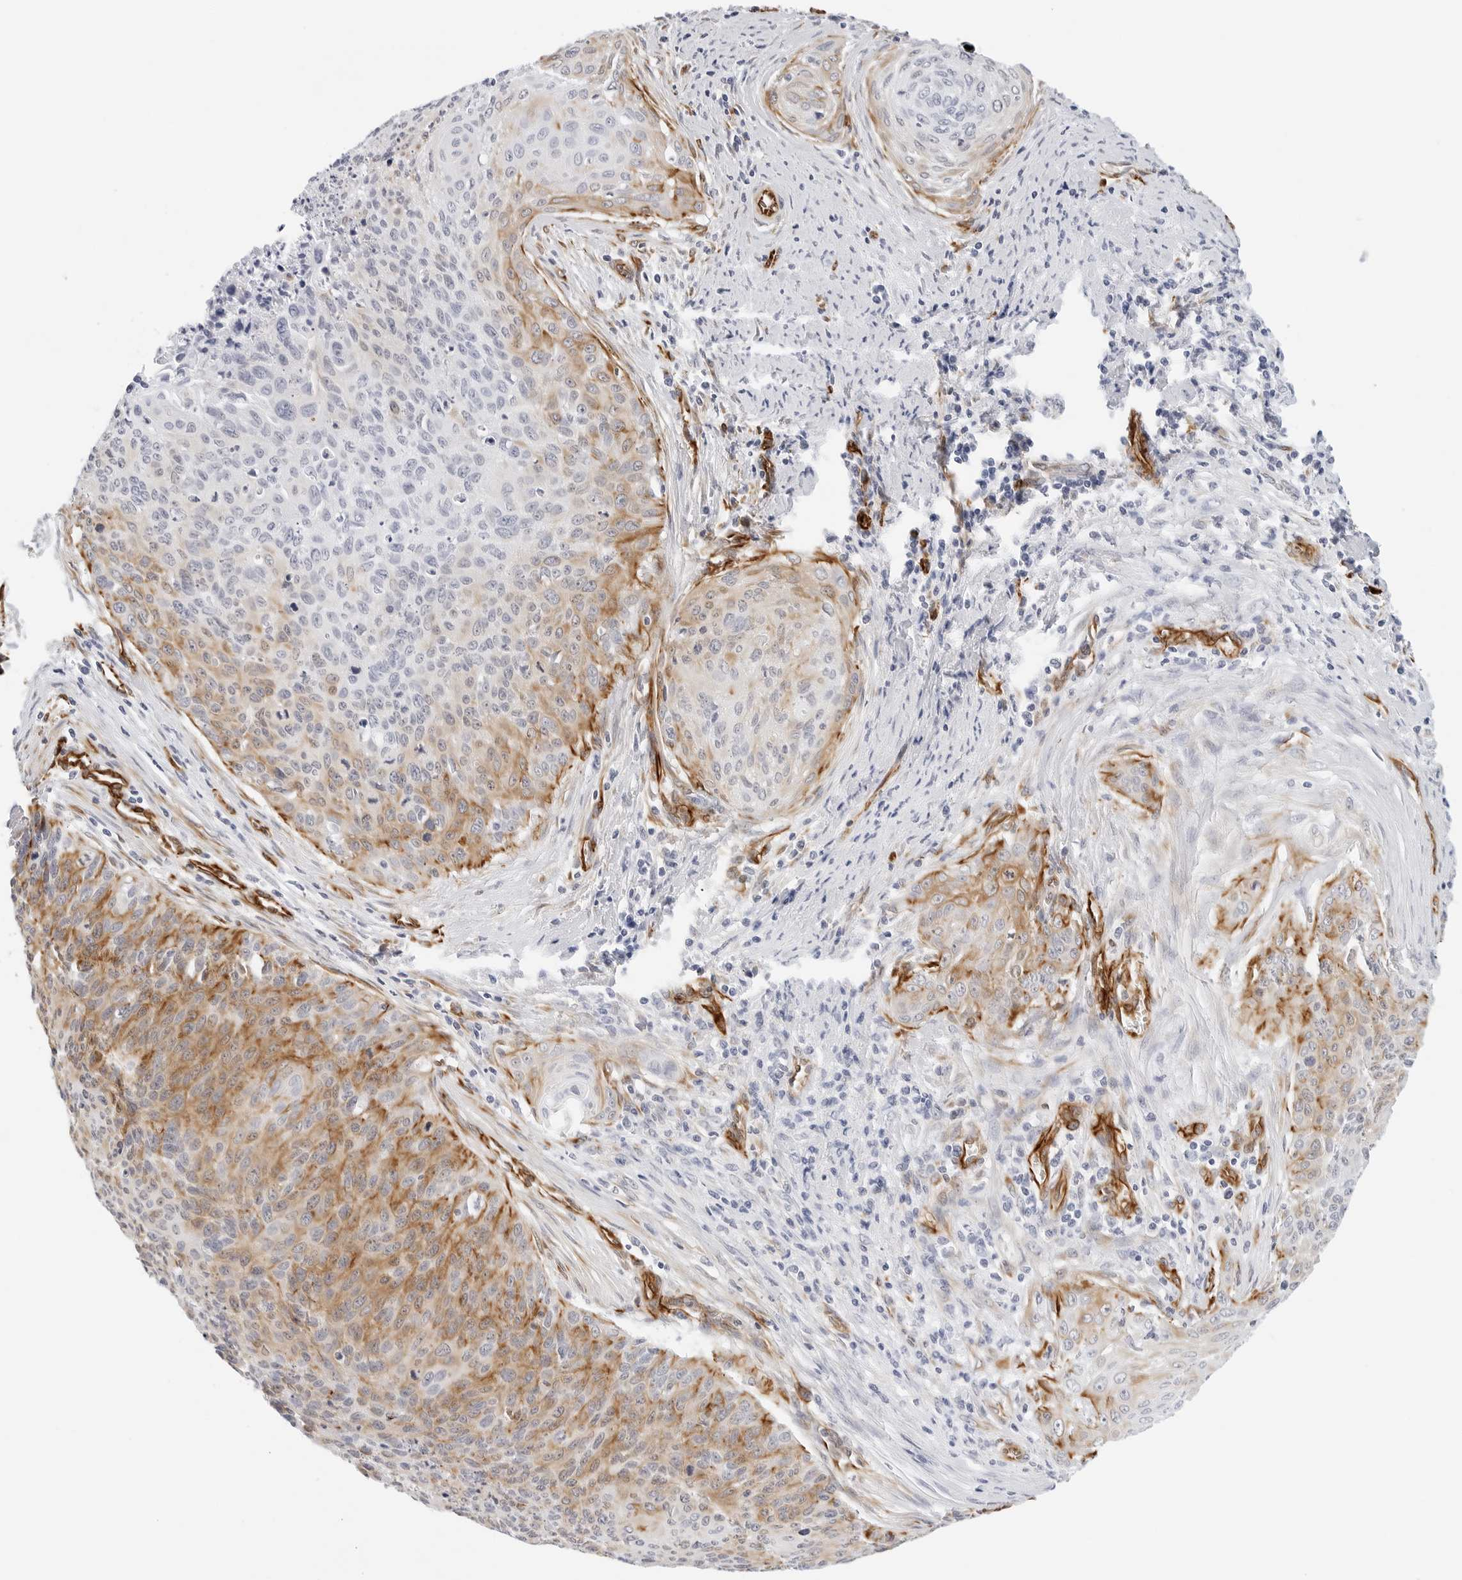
{"staining": {"intensity": "moderate", "quantity": "25%-75%", "location": "cytoplasmic/membranous"}, "tissue": "cervical cancer", "cell_type": "Tumor cells", "image_type": "cancer", "snomed": [{"axis": "morphology", "description": "Squamous cell carcinoma, NOS"}, {"axis": "topography", "description": "Cervix"}], "caption": "DAB (3,3'-diaminobenzidine) immunohistochemical staining of cervical squamous cell carcinoma exhibits moderate cytoplasmic/membranous protein expression in about 25%-75% of tumor cells.", "gene": "NES", "patient": {"sex": "female", "age": 55}}